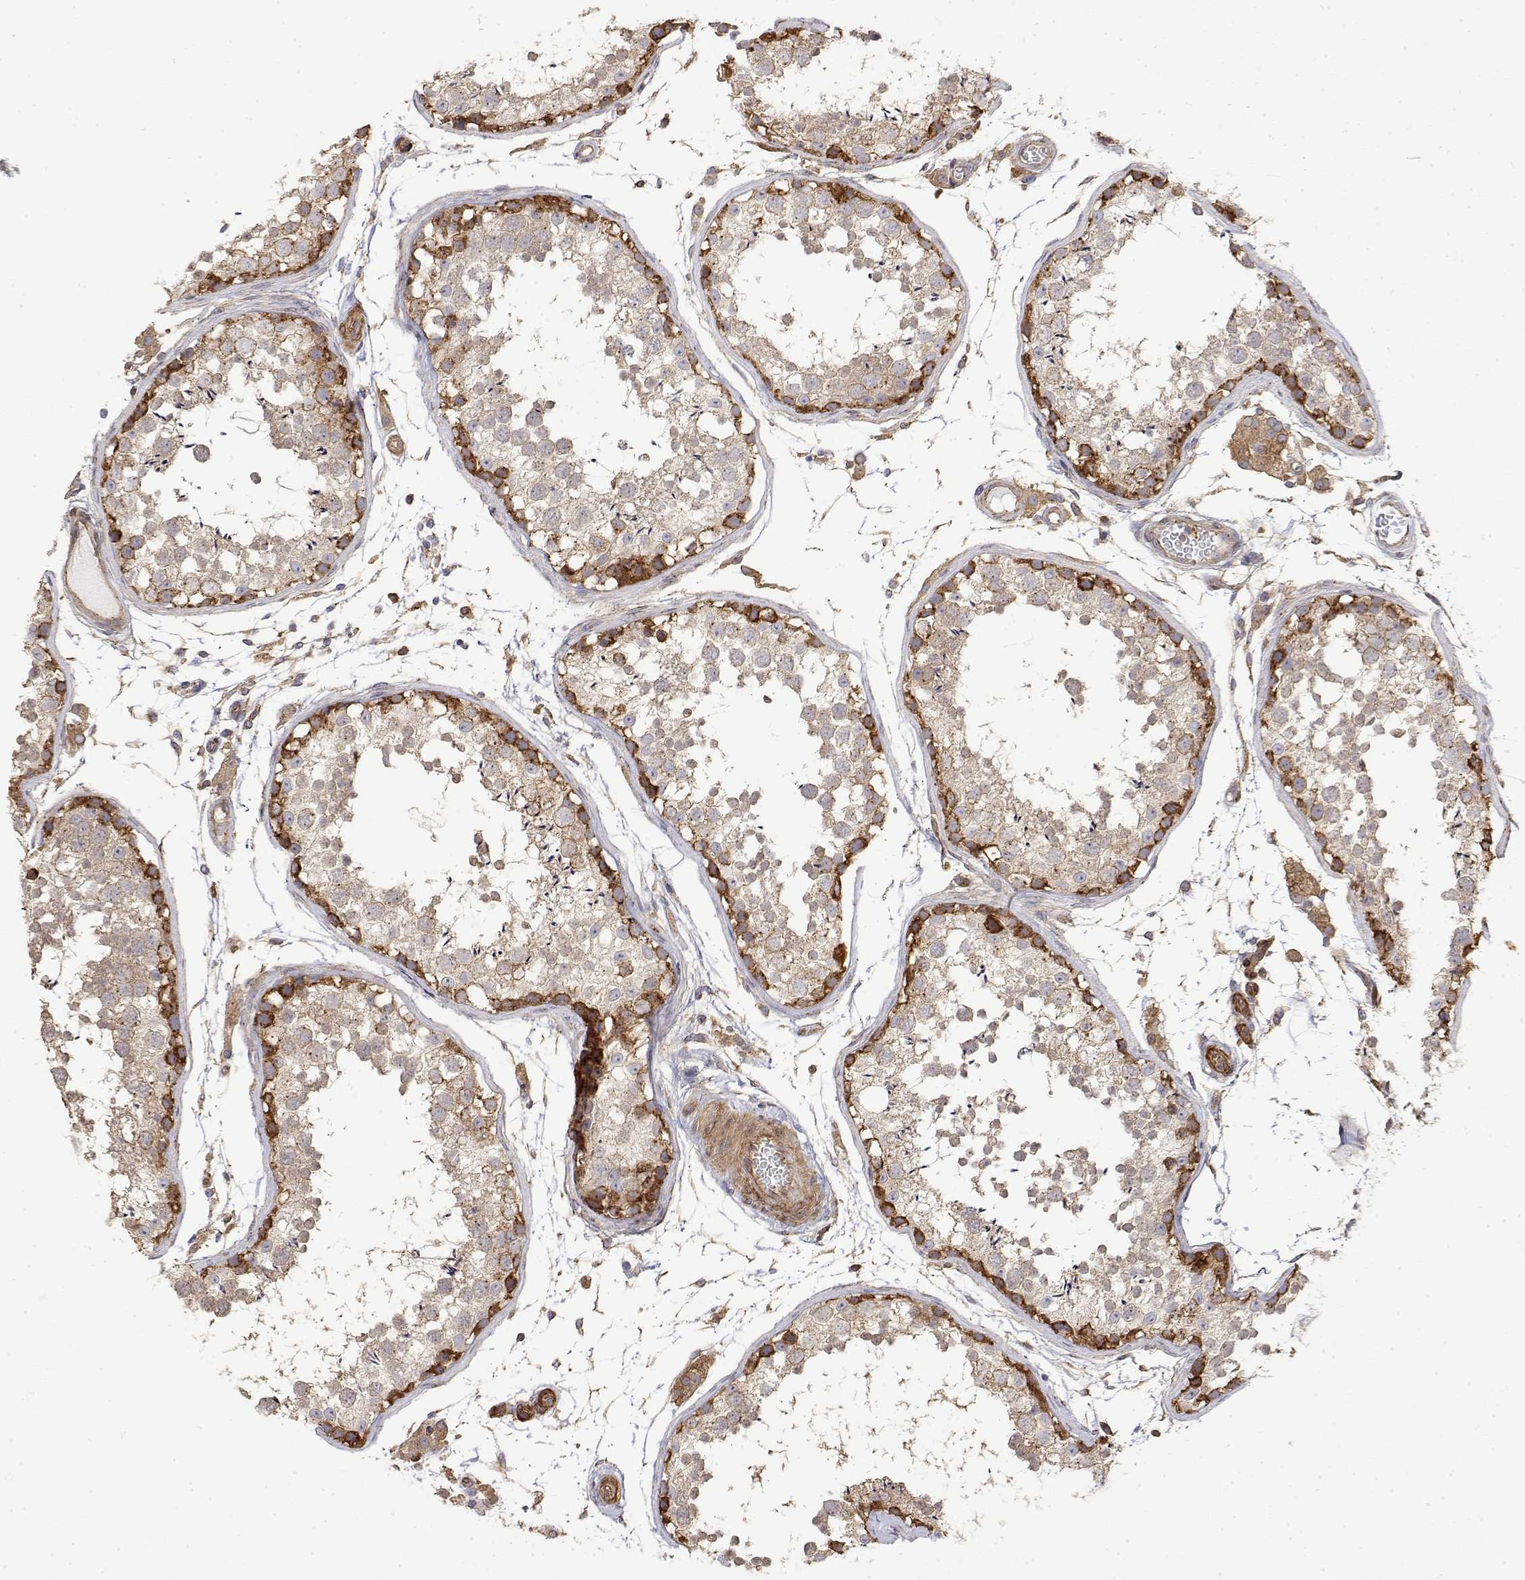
{"staining": {"intensity": "strong", "quantity": "<25%", "location": "cytoplasmic/membranous"}, "tissue": "testis", "cell_type": "Cells in seminiferous ducts", "image_type": "normal", "snomed": [{"axis": "morphology", "description": "Normal tissue, NOS"}, {"axis": "topography", "description": "Testis"}], "caption": "Immunohistochemistry (IHC) micrograph of normal testis stained for a protein (brown), which demonstrates medium levels of strong cytoplasmic/membranous positivity in approximately <25% of cells in seminiferous ducts.", "gene": "PACSIN2", "patient": {"sex": "male", "age": 29}}